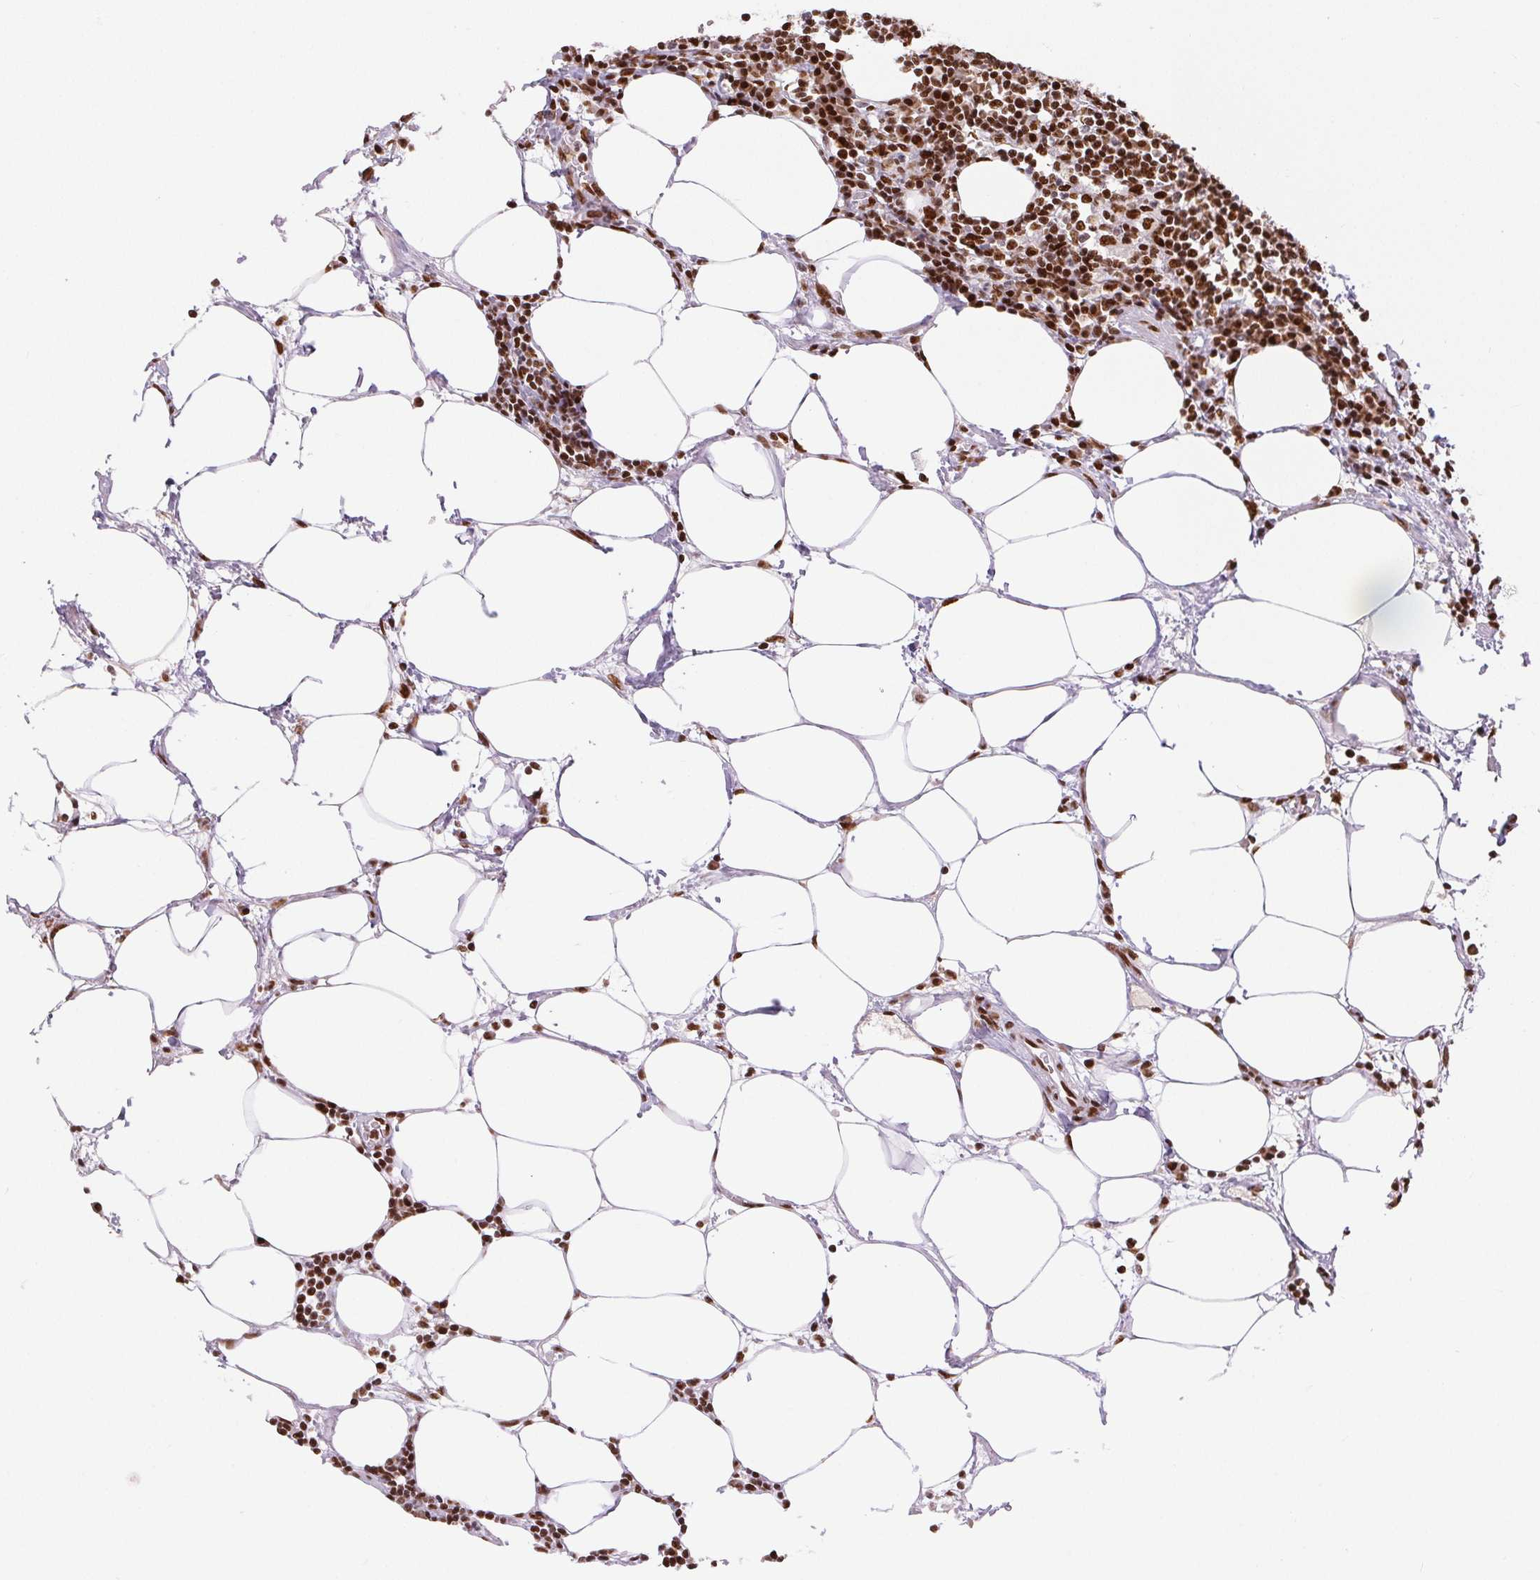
{"staining": {"intensity": "strong", "quantity": ">75%", "location": "nuclear"}, "tissue": "lymph node", "cell_type": "Germinal center cells", "image_type": "normal", "snomed": [{"axis": "morphology", "description": "Normal tissue, NOS"}, {"axis": "topography", "description": "Lymph node"}], "caption": "The photomicrograph shows immunohistochemical staining of benign lymph node. There is strong nuclear positivity is identified in approximately >75% of germinal center cells.", "gene": "ZNF80", "patient": {"sex": "male", "age": 67}}